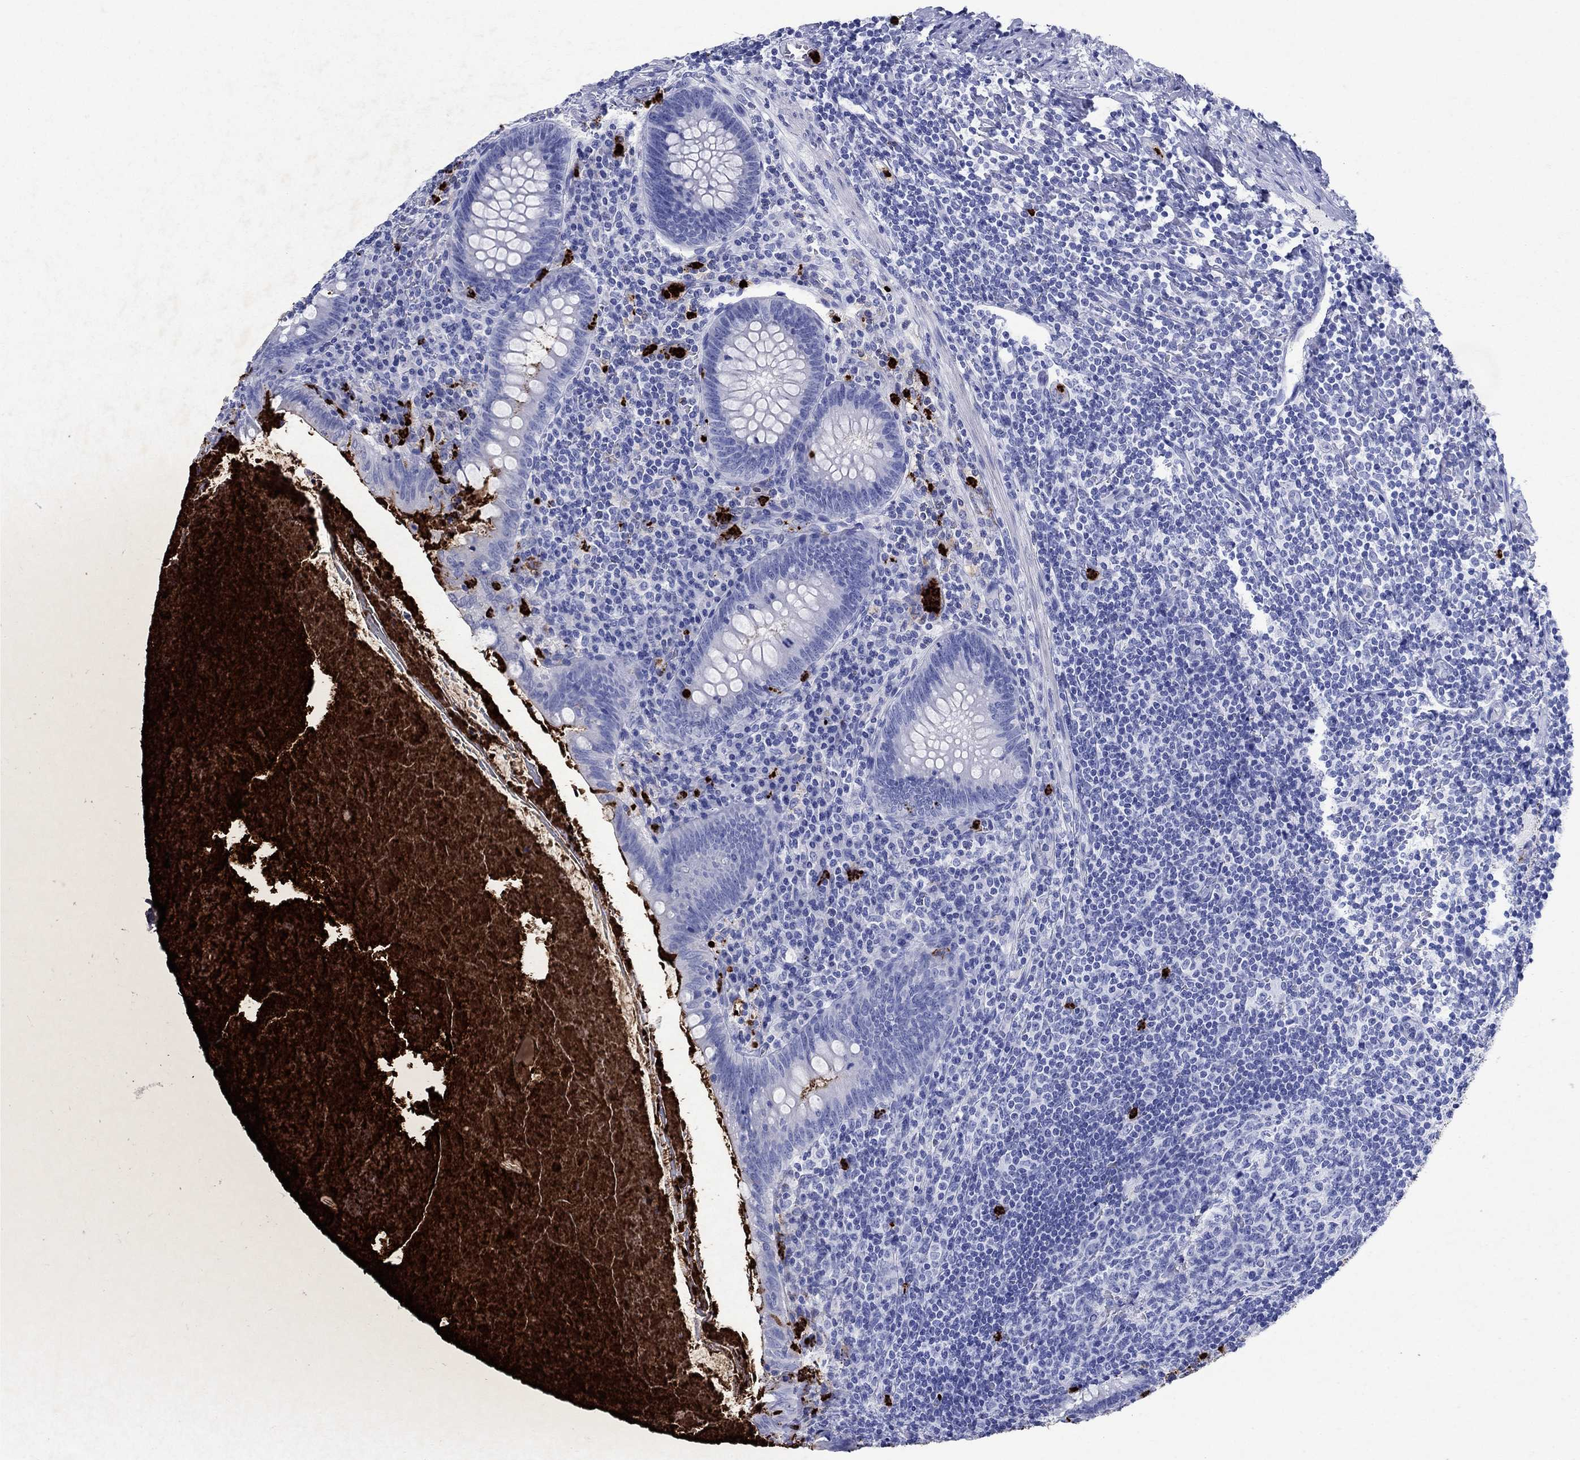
{"staining": {"intensity": "negative", "quantity": "none", "location": "none"}, "tissue": "appendix", "cell_type": "Glandular cells", "image_type": "normal", "snomed": [{"axis": "morphology", "description": "Normal tissue, NOS"}, {"axis": "topography", "description": "Appendix"}], "caption": "Unremarkable appendix was stained to show a protein in brown. There is no significant staining in glandular cells. (Stains: DAB immunohistochemistry with hematoxylin counter stain, Microscopy: brightfield microscopy at high magnification).", "gene": "AZU1", "patient": {"sex": "male", "age": 47}}